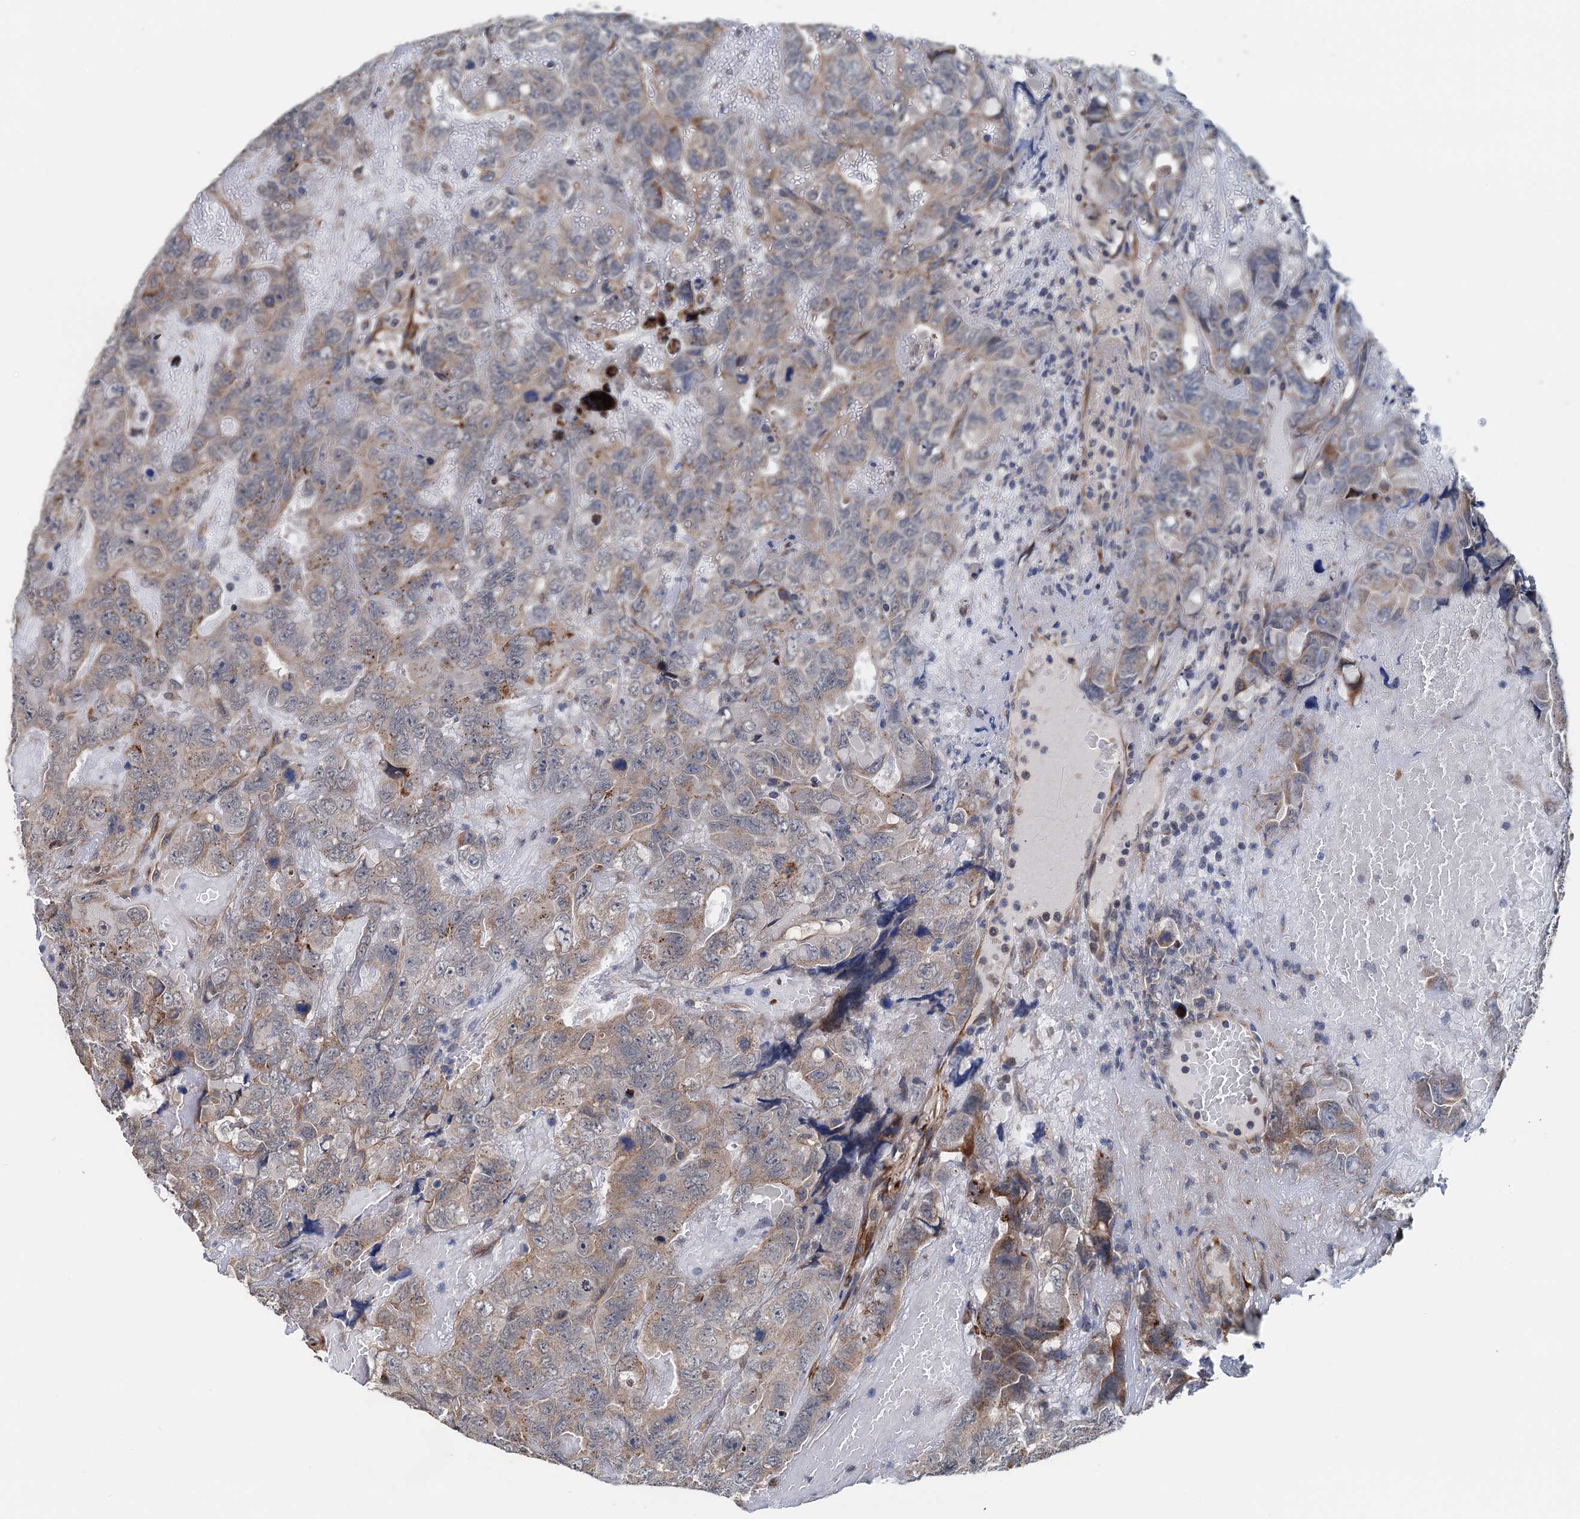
{"staining": {"intensity": "weak", "quantity": "<25%", "location": "cytoplasmic/membranous"}, "tissue": "testis cancer", "cell_type": "Tumor cells", "image_type": "cancer", "snomed": [{"axis": "morphology", "description": "Carcinoma, Embryonal, NOS"}, {"axis": "topography", "description": "Testis"}], "caption": "The immunohistochemistry (IHC) histopathology image has no significant positivity in tumor cells of testis cancer (embryonal carcinoma) tissue.", "gene": "ELAC1", "patient": {"sex": "male", "age": 45}}